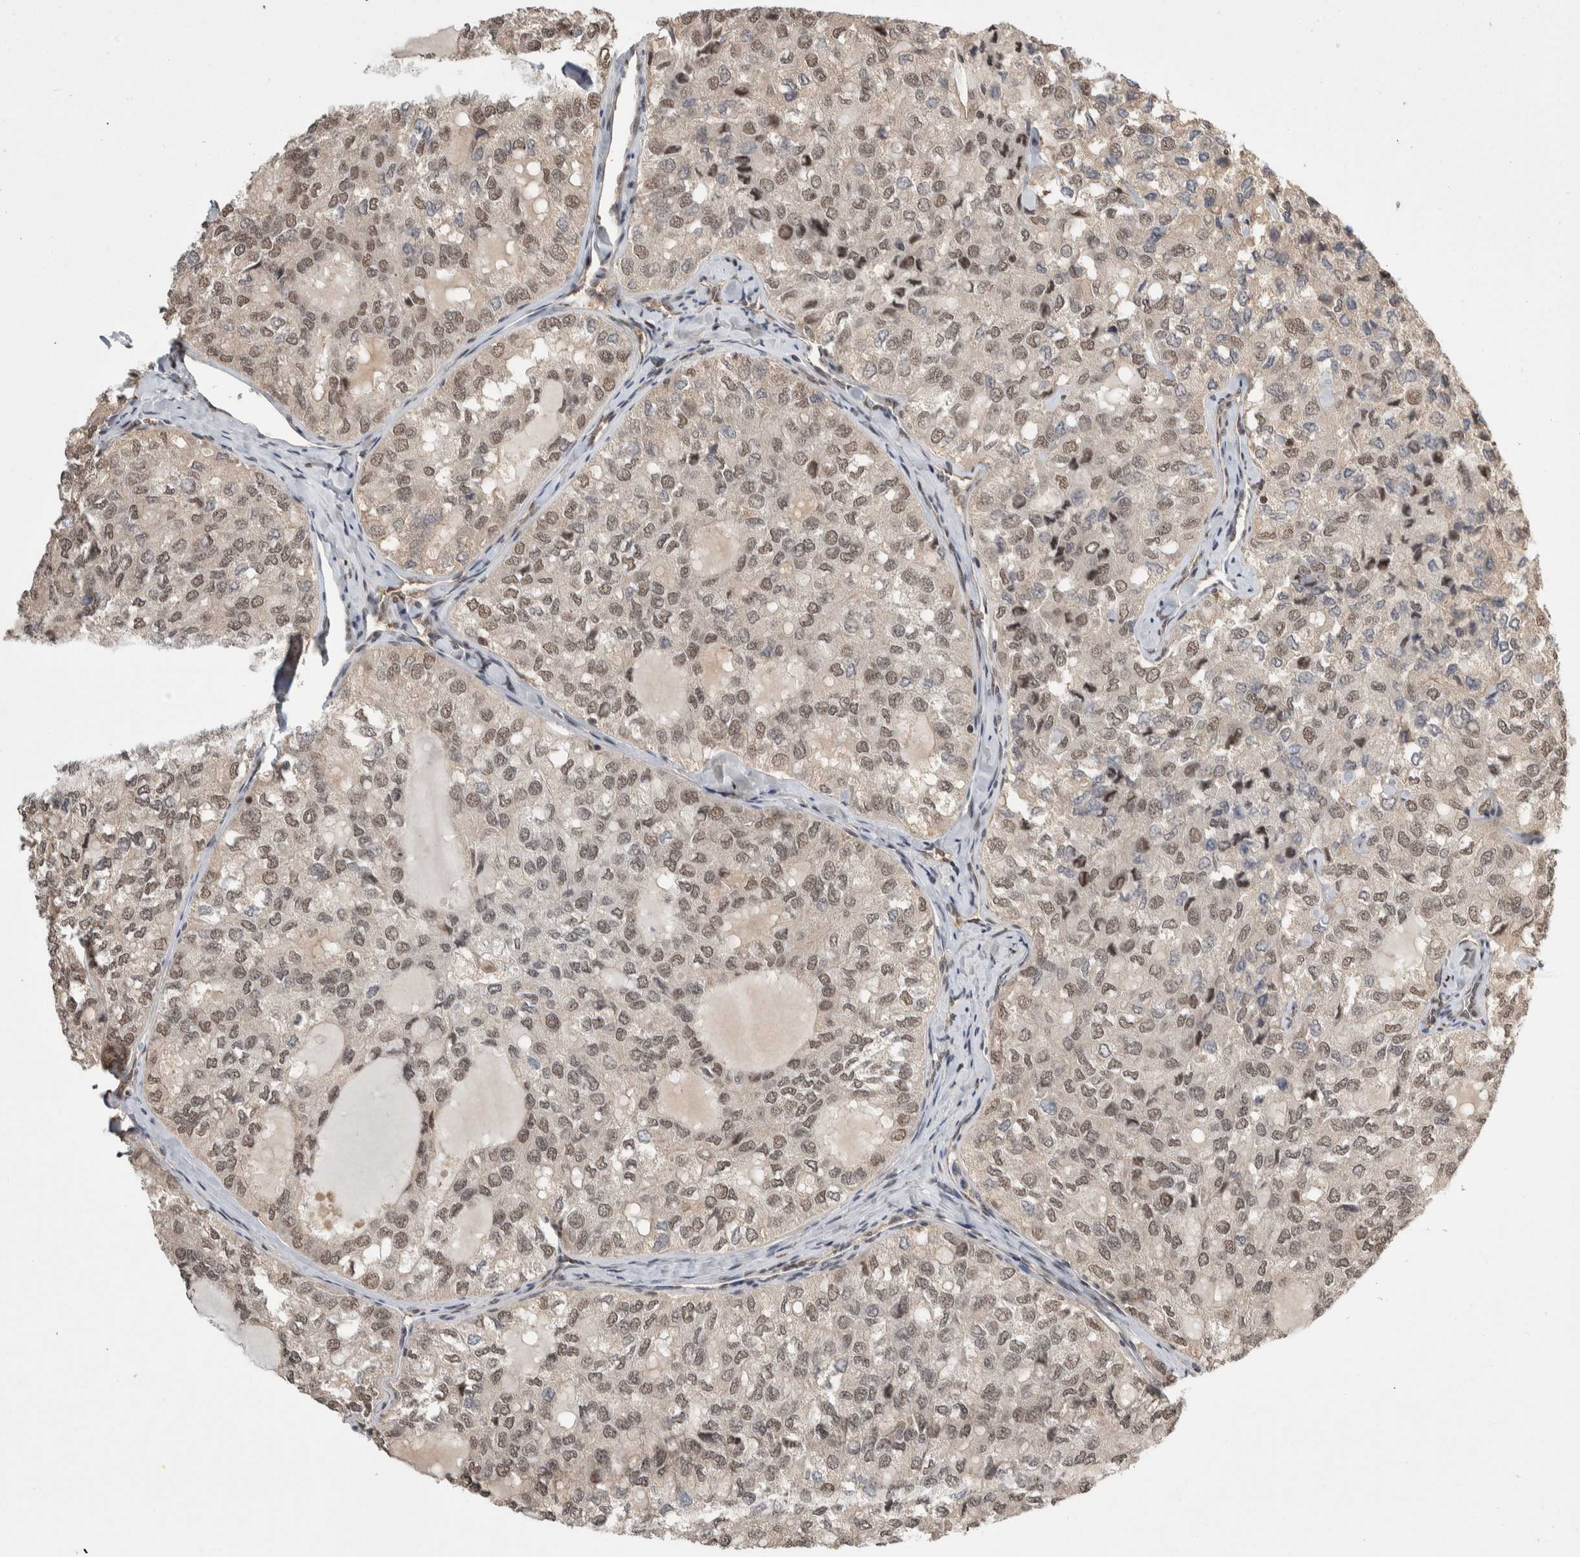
{"staining": {"intensity": "weak", "quantity": ">75%", "location": "nuclear"}, "tissue": "thyroid cancer", "cell_type": "Tumor cells", "image_type": "cancer", "snomed": [{"axis": "morphology", "description": "Follicular adenoma carcinoma, NOS"}, {"axis": "topography", "description": "Thyroid gland"}], "caption": "The immunohistochemical stain highlights weak nuclear staining in tumor cells of follicular adenoma carcinoma (thyroid) tissue. Immunohistochemistry (ihc) stains the protein in brown and the nuclei are stained blue.", "gene": "ZNF592", "patient": {"sex": "male", "age": 75}}